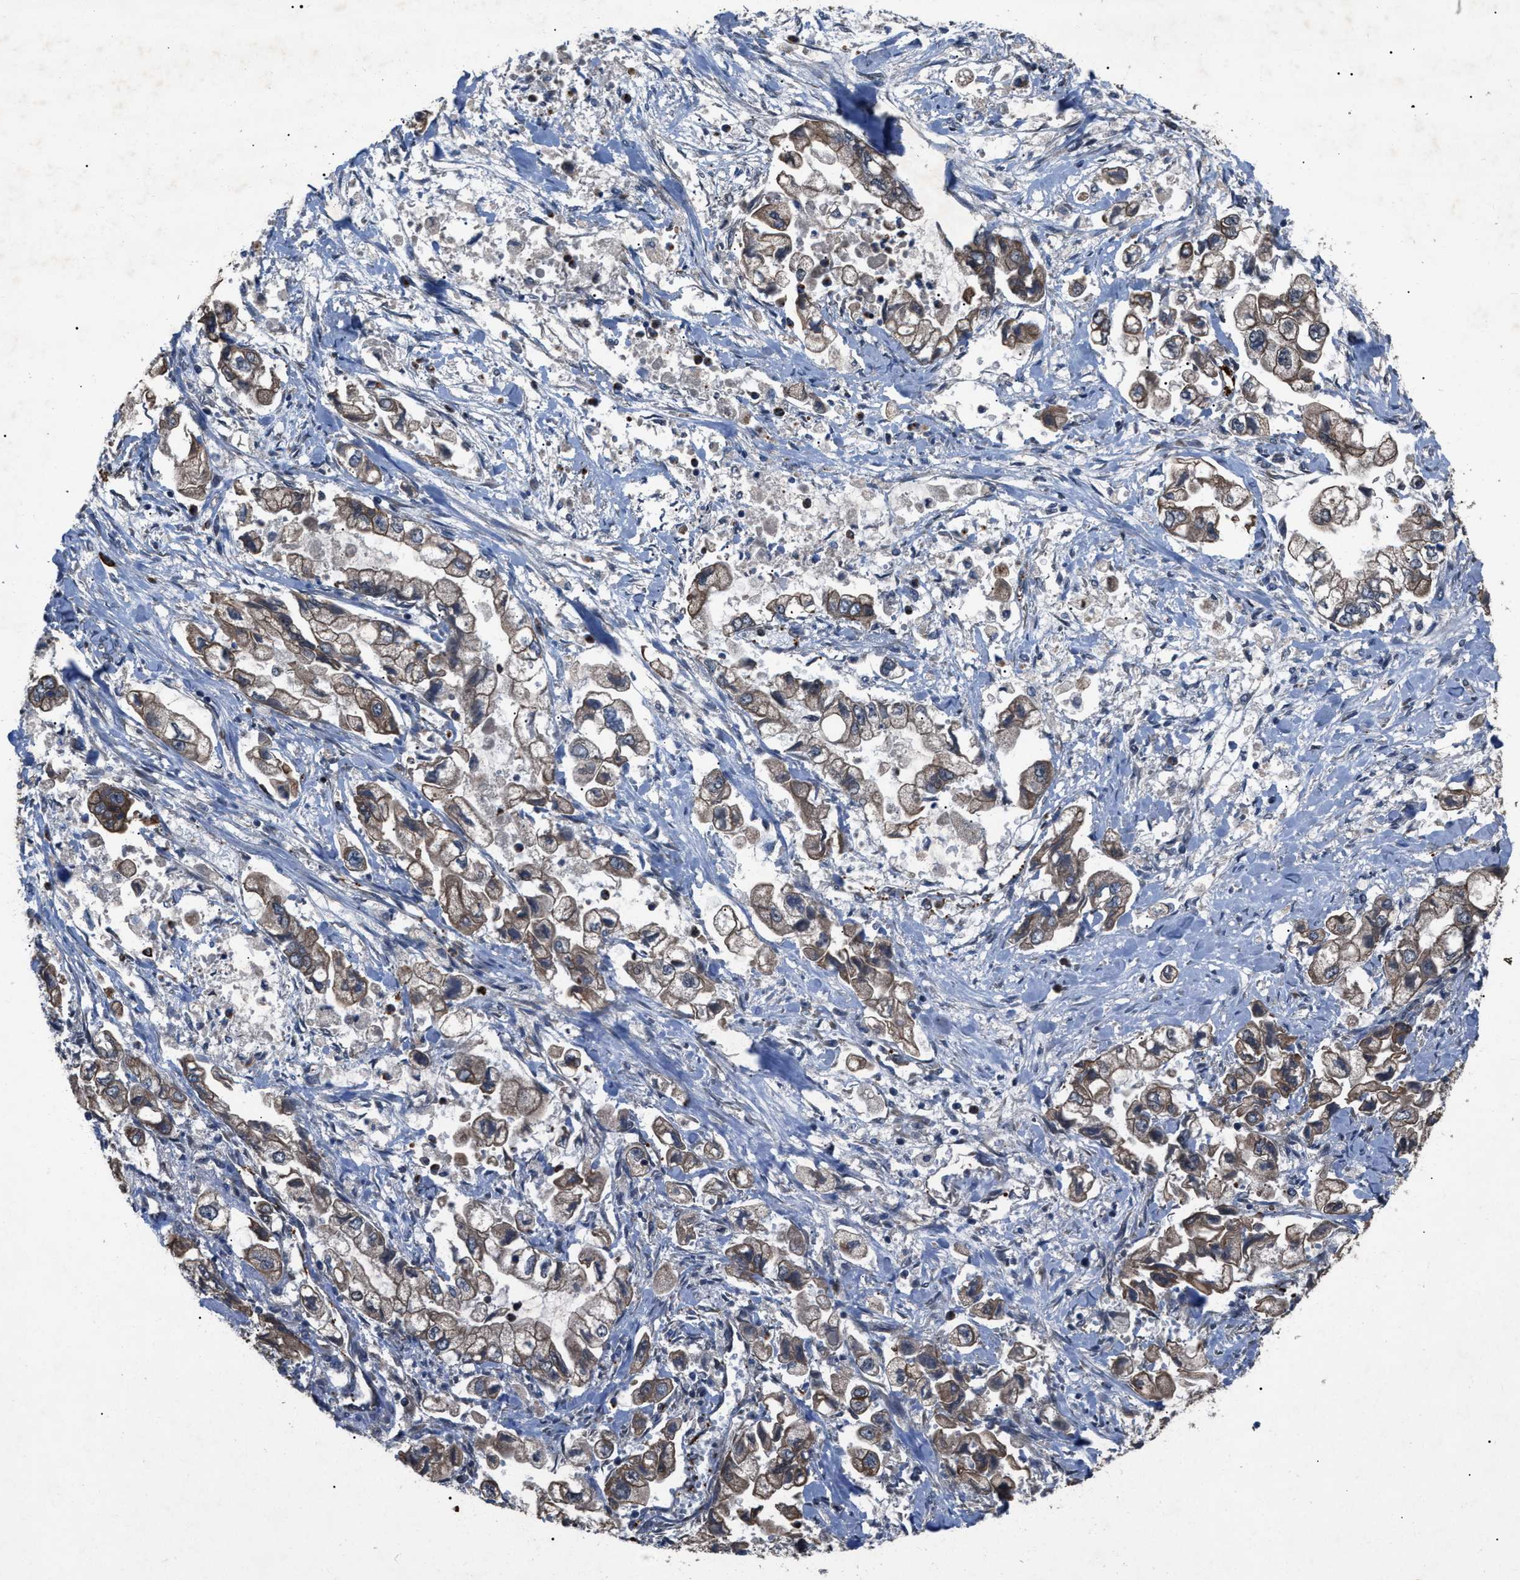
{"staining": {"intensity": "moderate", "quantity": ">75%", "location": "cytoplasmic/membranous"}, "tissue": "stomach cancer", "cell_type": "Tumor cells", "image_type": "cancer", "snomed": [{"axis": "morphology", "description": "Normal tissue, NOS"}, {"axis": "morphology", "description": "Adenocarcinoma, NOS"}, {"axis": "topography", "description": "Stomach"}], "caption": "Immunohistochemistry photomicrograph of stomach cancer (adenocarcinoma) stained for a protein (brown), which exhibits medium levels of moderate cytoplasmic/membranous positivity in approximately >75% of tumor cells.", "gene": "ZFAND2A", "patient": {"sex": "male", "age": 62}}